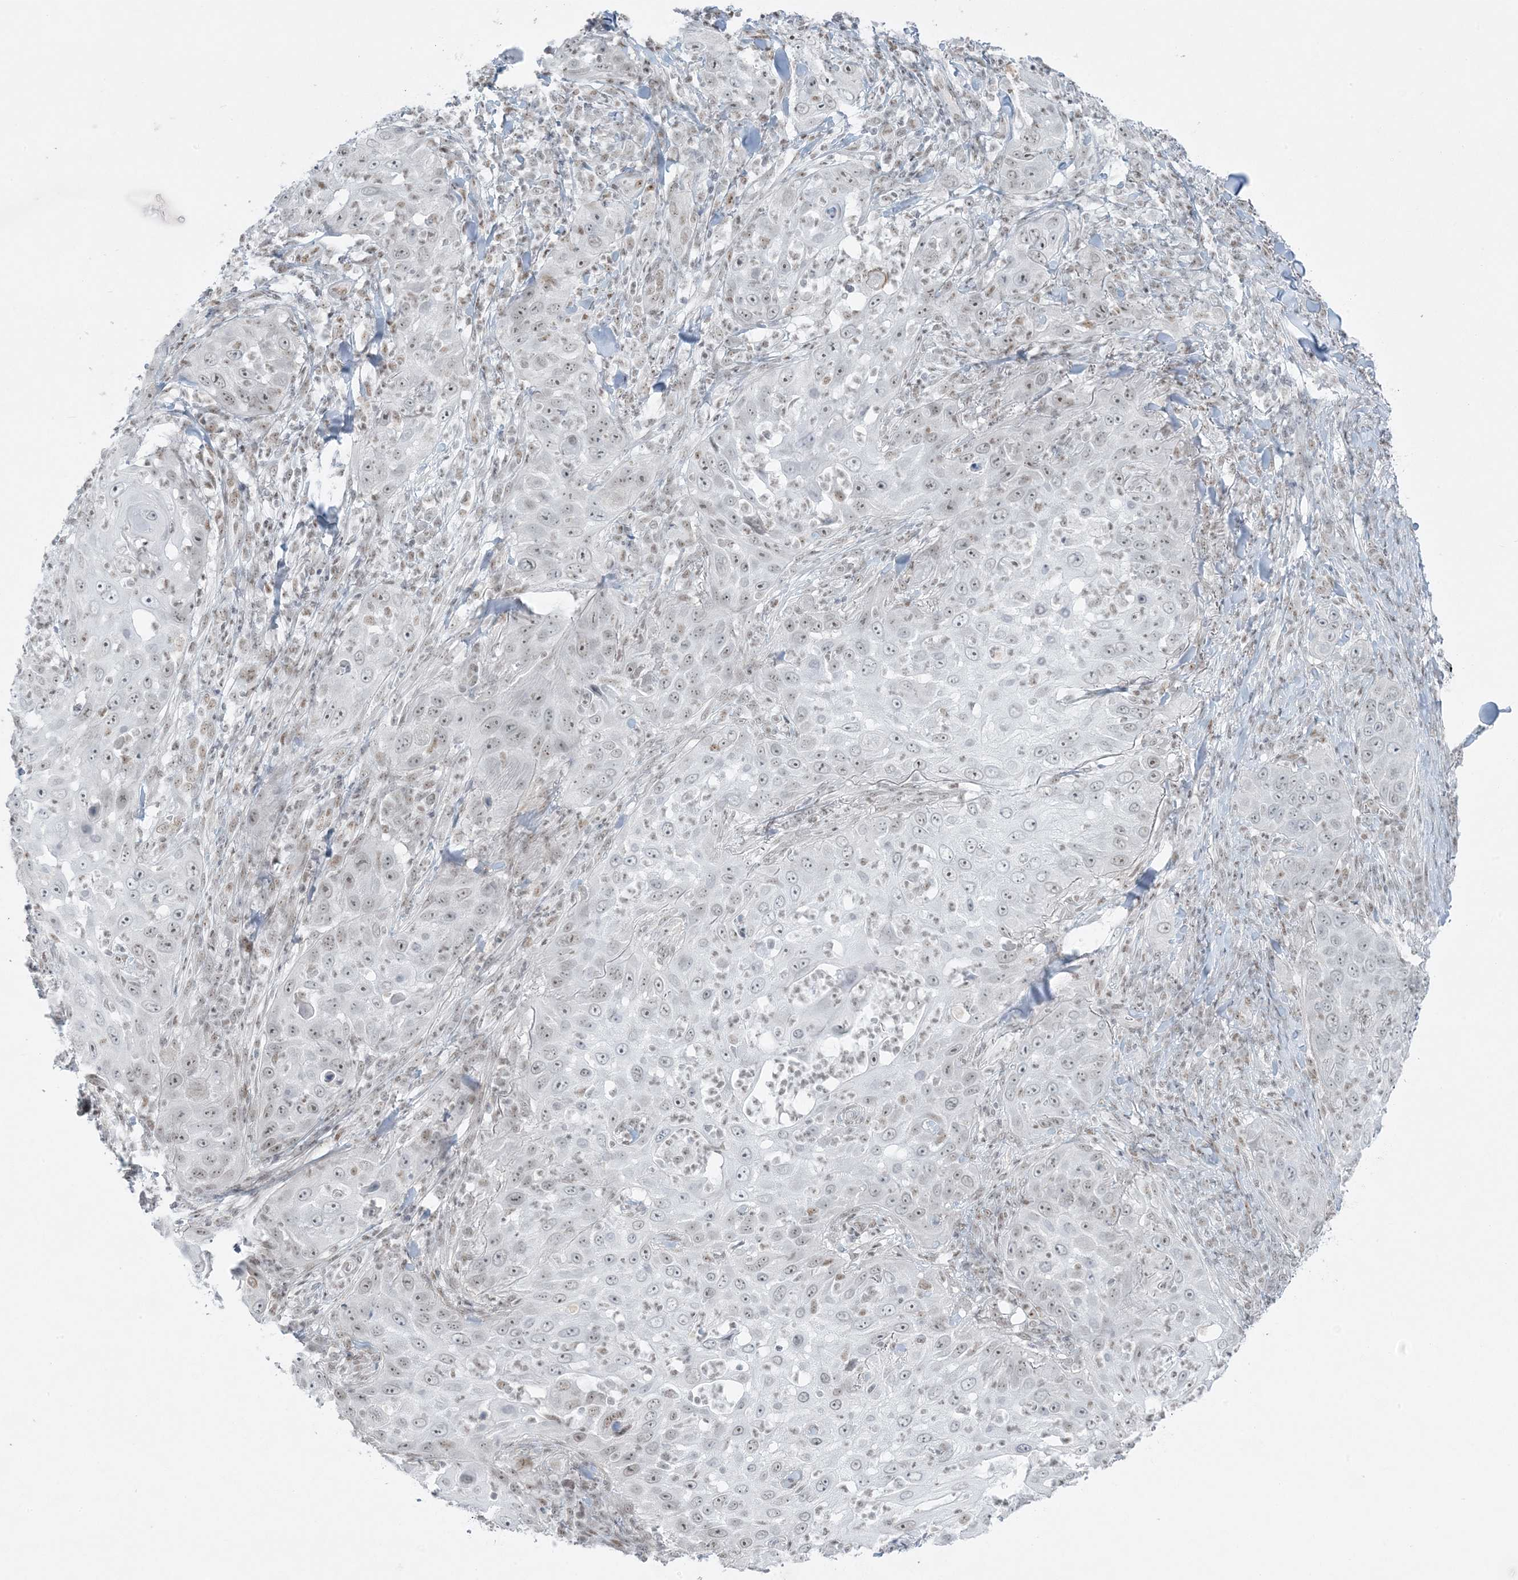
{"staining": {"intensity": "weak", "quantity": "<25%", "location": "nuclear"}, "tissue": "skin cancer", "cell_type": "Tumor cells", "image_type": "cancer", "snomed": [{"axis": "morphology", "description": "Squamous cell carcinoma, NOS"}, {"axis": "topography", "description": "Skin"}], "caption": "An image of human skin squamous cell carcinoma is negative for staining in tumor cells.", "gene": "ZNF787", "patient": {"sex": "female", "age": 44}}